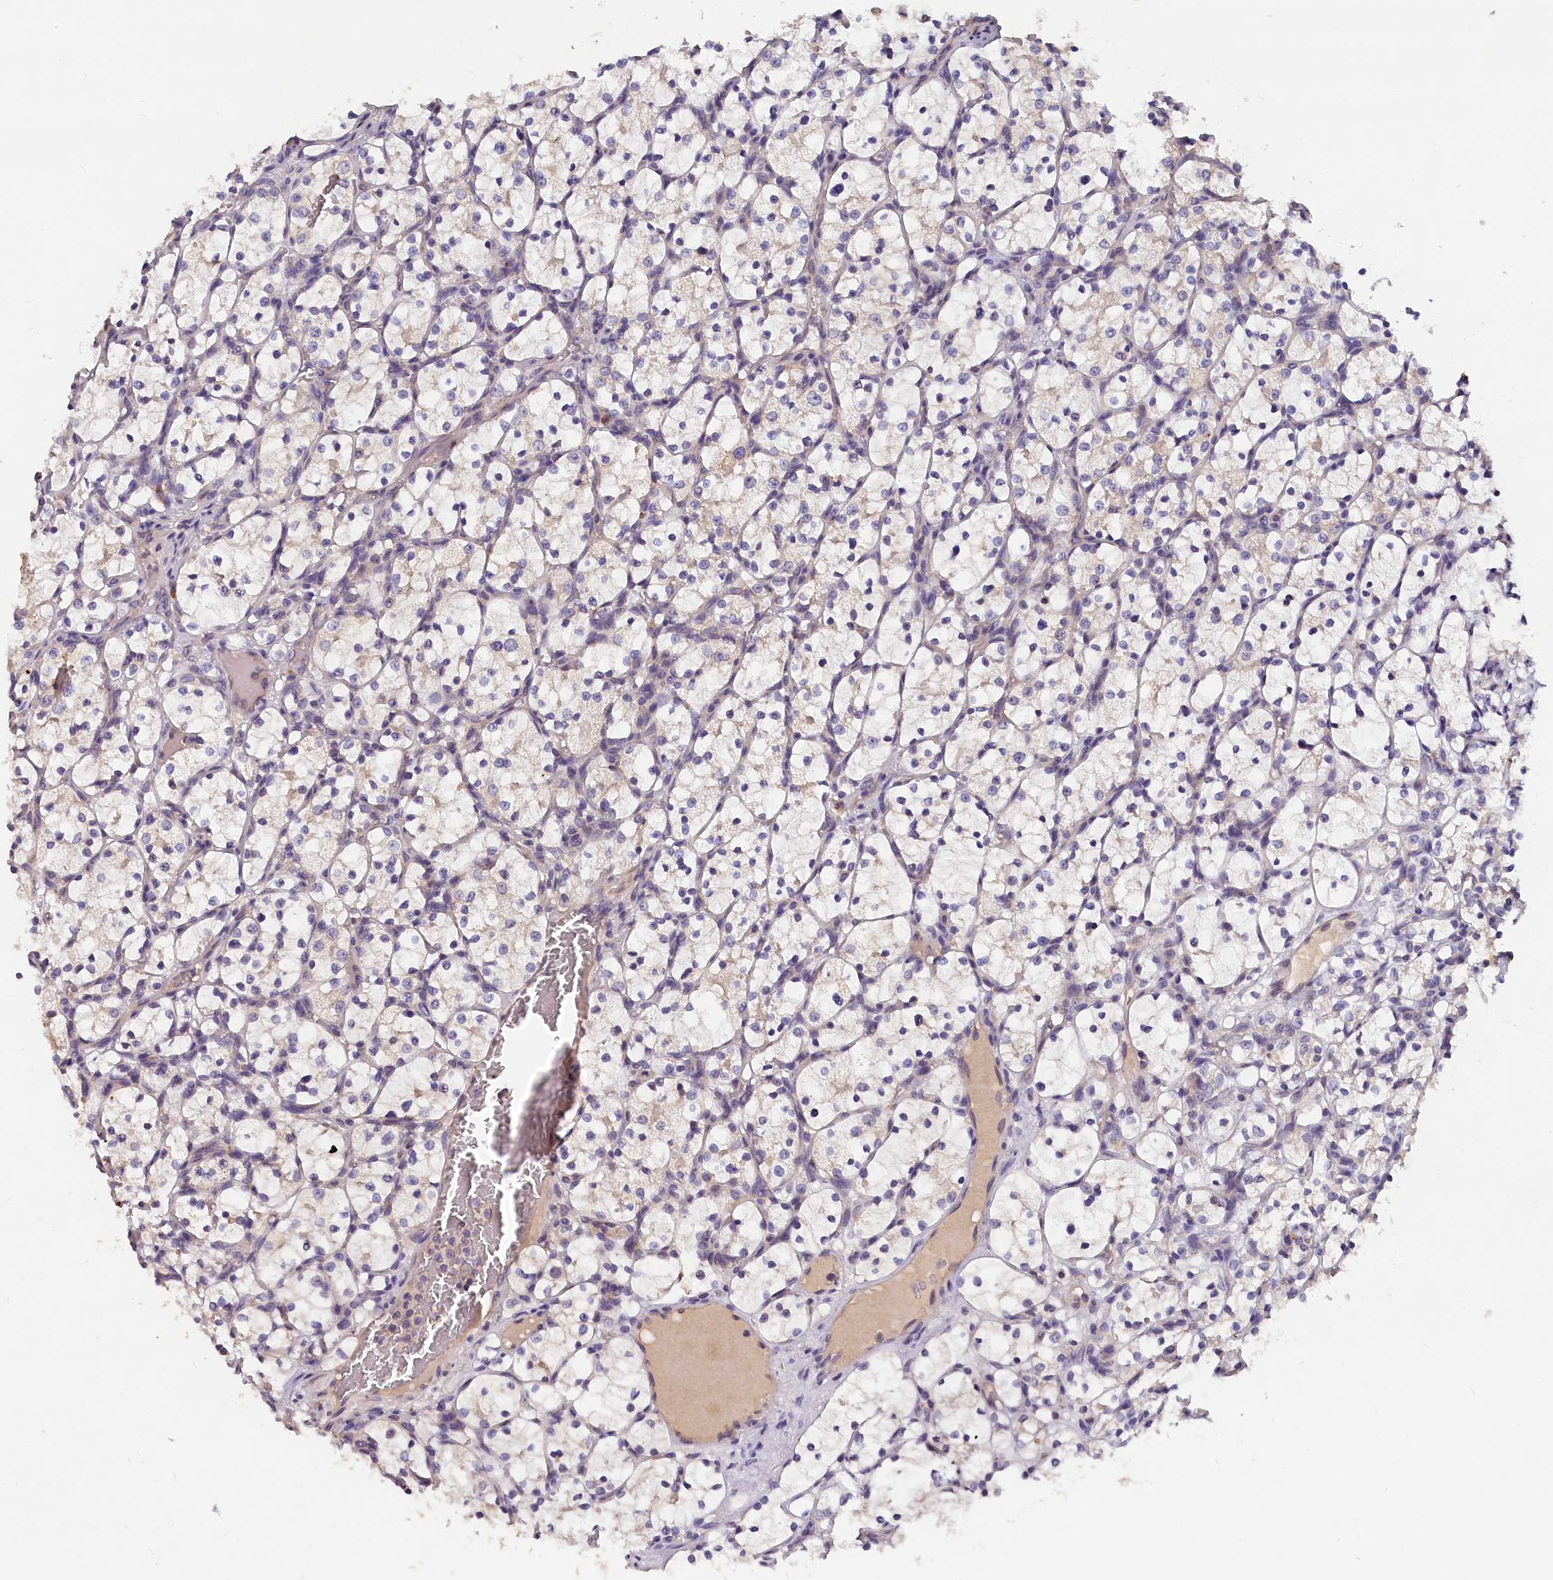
{"staining": {"intensity": "negative", "quantity": "none", "location": "none"}, "tissue": "renal cancer", "cell_type": "Tumor cells", "image_type": "cancer", "snomed": [{"axis": "morphology", "description": "Adenocarcinoma, NOS"}, {"axis": "topography", "description": "Kidney"}], "caption": "Tumor cells show no significant protein staining in renal cancer. (IHC, brightfield microscopy, high magnification).", "gene": "ST7L", "patient": {"sex": "female", "age": 69}}